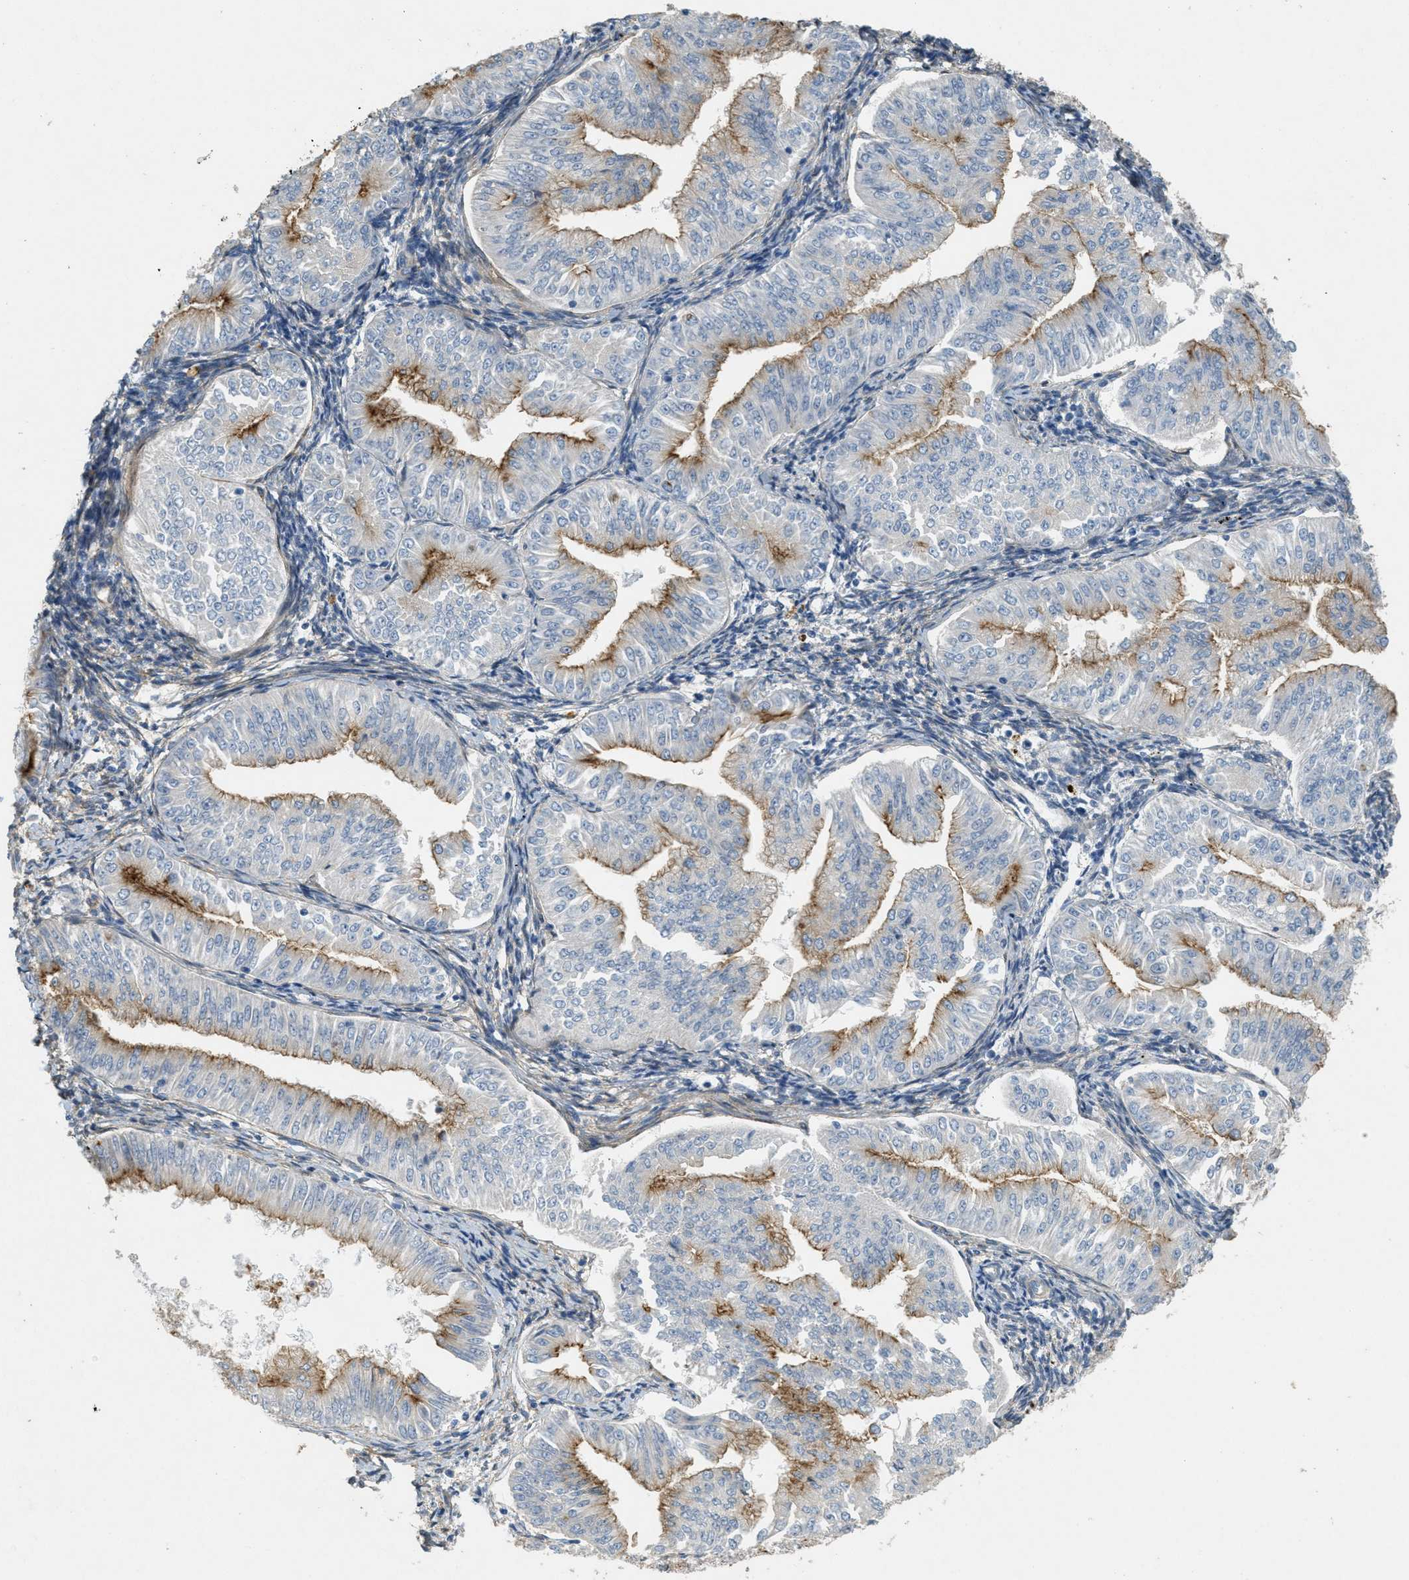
{"staining": {"intensity": "moderate", "quantity": "25%-75%", "location": "cytoplasmic/membranous"}, "tissue": "endometrial cancer", "cell_type": "Tumor cells", "image_type": "cancer", "snomed": [{"axis": "morphology", "description": "Normal tissue, NOS"}, {"axis": "morphology", "description": "Adenocarcinoma, NOS"}, {"axis": "topography", "description": "Endometrium"}], "caption": "Moderate cytoplasmic/membranous protein staining is identified in approximately 25%-75% of tumor cells in endometrial adenocarcinoma. The protein of interest is shown in brown color, while the nuclei are stained blue.", "gene": "ADCY5", "patient": {"sex": "female", "age": 53}}